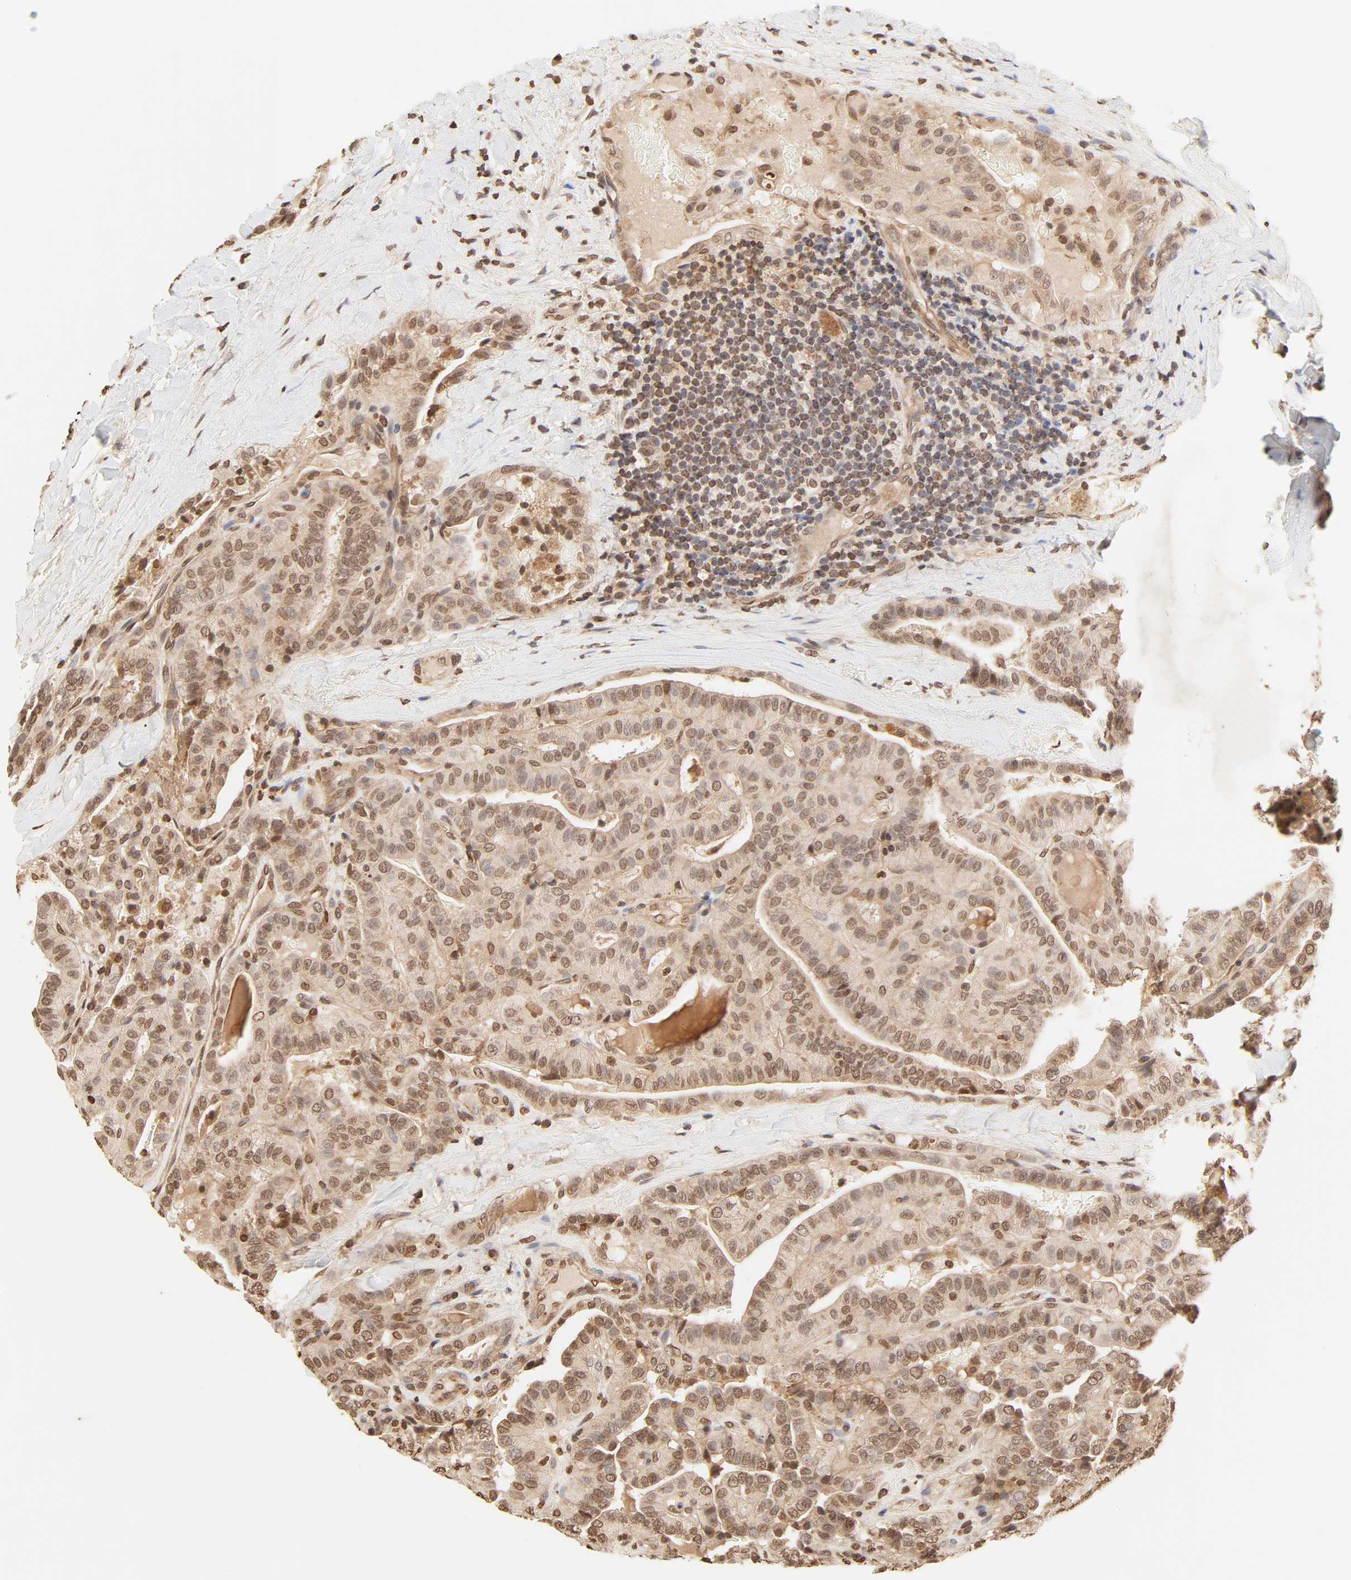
{"staining": {"intensity": "moderate", "quantity": ">75%", "location": "cytoplasmic/membranous,nuclear"}, "tissue": "thyroid cancer", "cell_type": "Tumor cells", "image_type": "cancer", "snomed": [{"axis": "morphology", "description": "Papillary adenocarcinoma, NOS"}, {"axis": "topography", "description": "Thyroid gland"}], "caption": "There is medium levels of moderate cytoplasmic/membranous and nuclear staining in tumor cells of thyroid cancer, as demonstrated by immunohistochemical staining (brown color).", "gene": "TBL1X", "patient": {"sex": "male", "age": 77}}